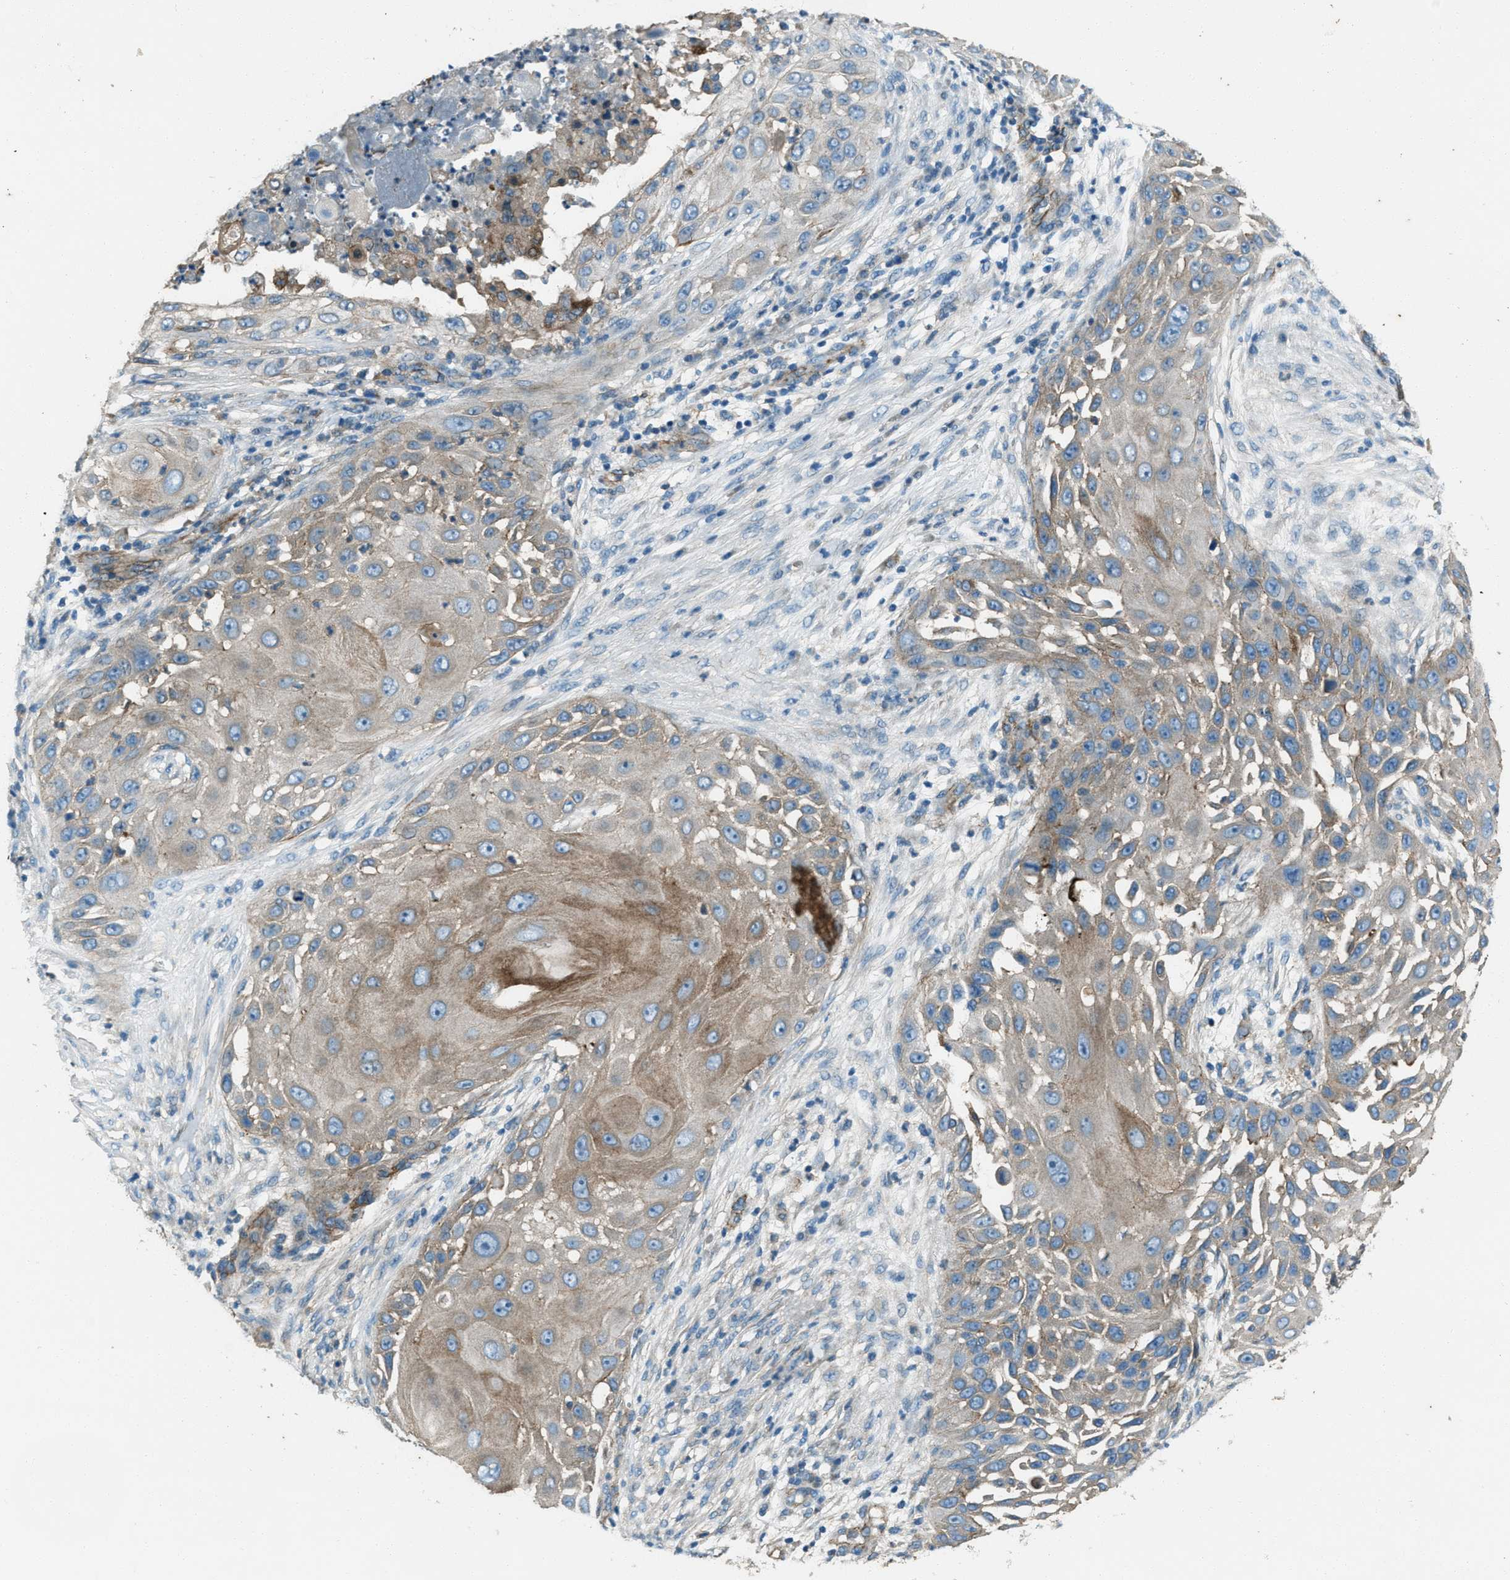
{"staining": {"intensity": "moderate", "quantity": ">75%", "location": "cytoplasmic/membranous"}, "tissue": "skin cancer", "cell_type": "Tumor cells", "image_type": "cancer", "snomed": [{"axis": "morphology", "description": "Squamous cell carcinoma, NOS"}, {"axis": "topography", "description": "Skin"}], "caption": "This photomicrograph reveals skin cancer (squamous cell carcinoma) stained with immunohistochemistry to label a protein in brown. The cytoplasmic/membranous of tumor cells show moderate positivity for the protein. Nuclei are counter-stained blue.", "gene": "SVIL", "patient": {"sex": "female", "age": 44}}